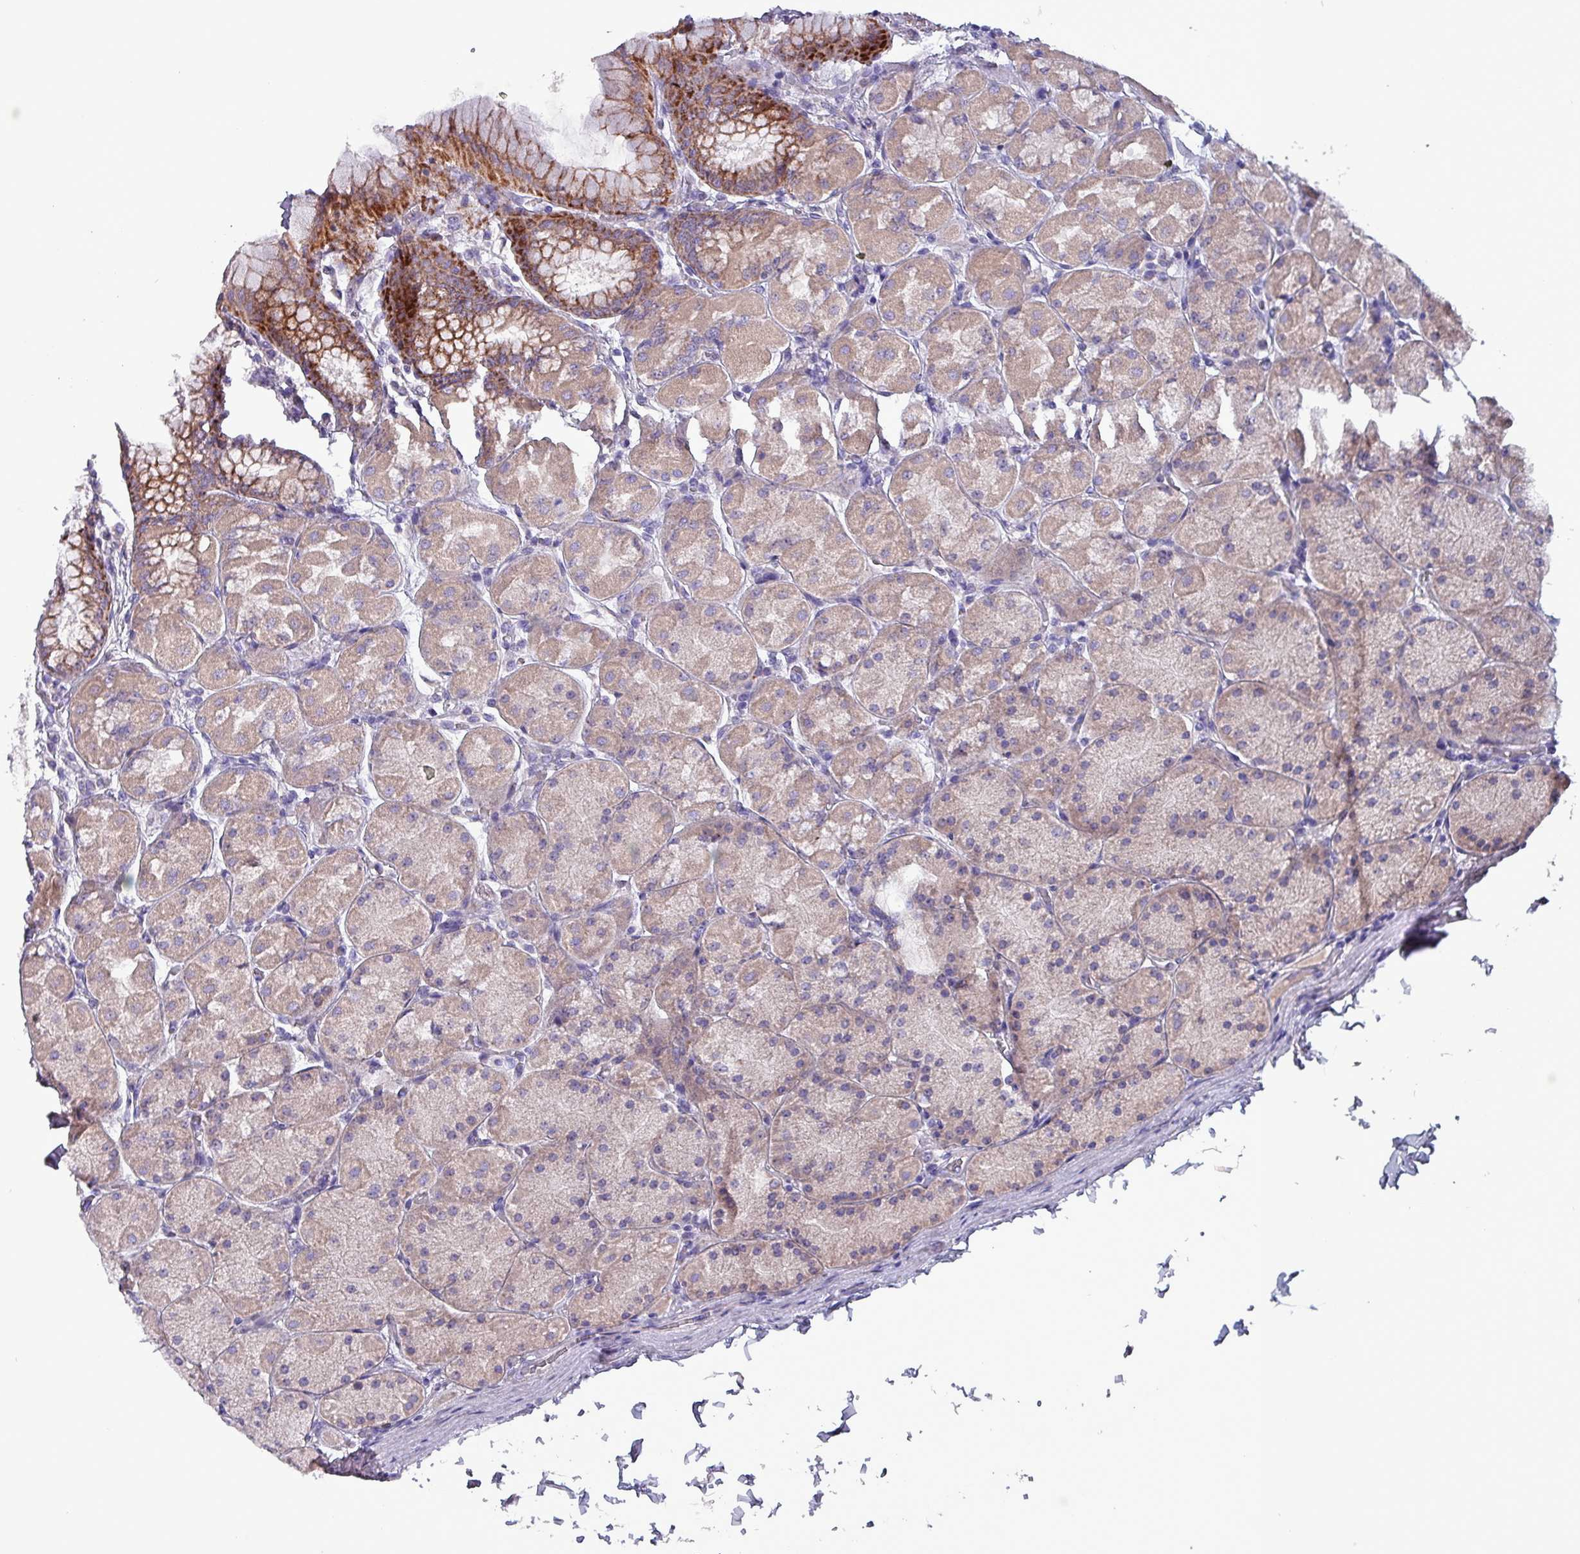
{"staining": {"intensity": "moderate", "quantity": ">75%", "location": "cytoplasmic/membranous"}, "tissue": "stomach", "cell_type": "Glandular cells", "image_type": "normal", "snomed": [{"axis": "morphology", "description": "Normal tissue, NOS"}, {"axis": "topography", "description": "Stomach, upper"}], "caption": "A photomicrograph of human stomach stained for a protein demonstrates moderate cytoplasmic/membranous brown staining in glandular cells. The staining is performed using DAB (3,3'-diaminobenzidine) brown chromogen to label protein expression. The nuclei are counter-stained blue using hematoxylin.", "gene": "HSD3B7", "patient": {"sex": "female", "age": 56}}